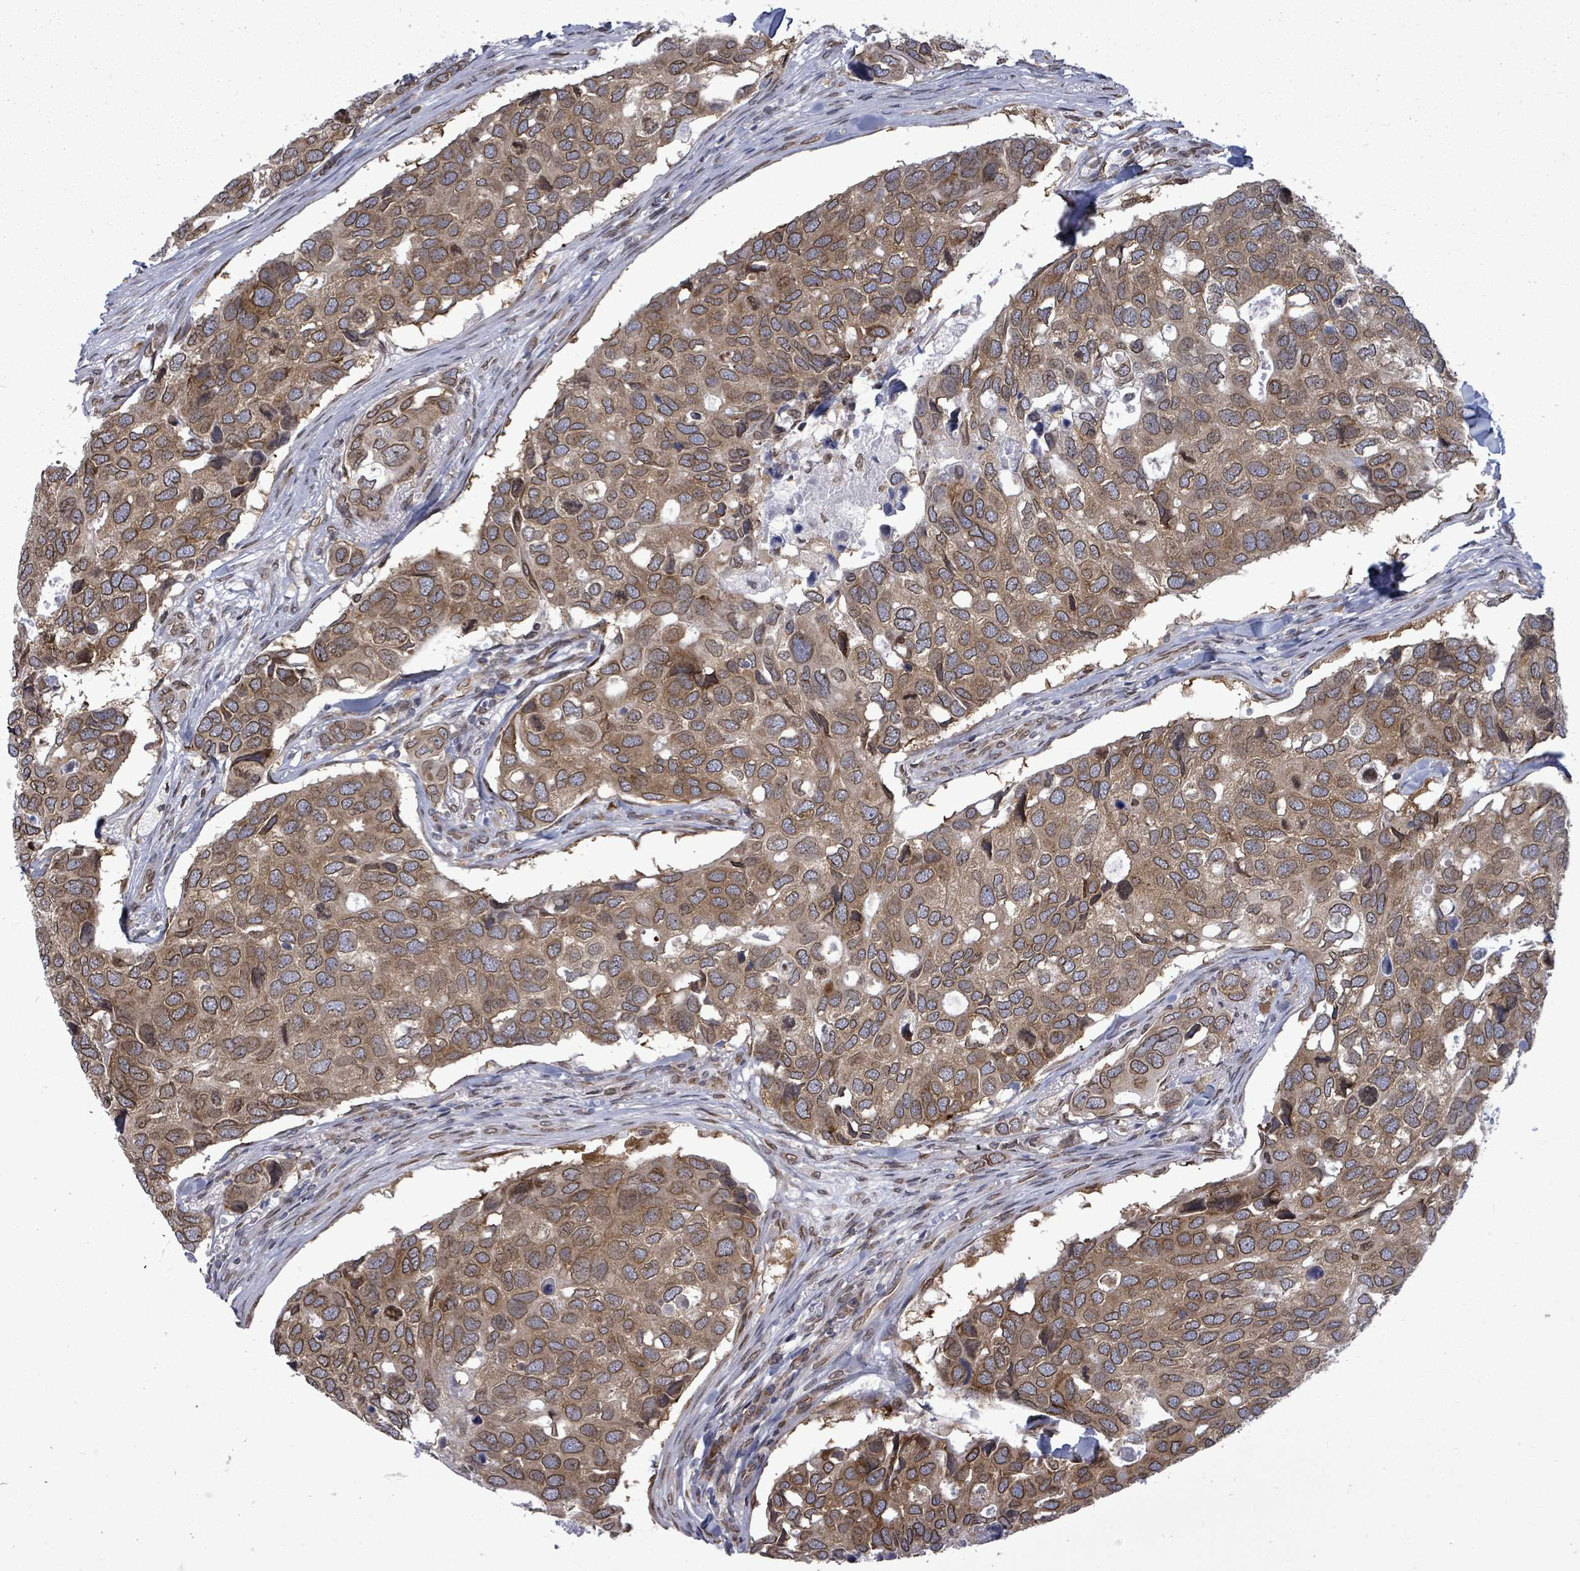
{"staining": {"intensity": "moderate", "quantity": ">75%", "location": "cytoplasmic/membranous,nuclear"}, "tissue": "breast cancer", "cell_type": "Tumor cells", "image_type": "cancer", "snomed": [{"axis": "morphology", "description": "Duct carcinoma"}, {"axis": "topography", "description": "Breast"}], "caption": "Immunohistochemistry (IHC) of breast invasive ductal carcinoma exhibits medium levels of moderate cytoplasmic/membranous and nuclear positivity in approximately >75% of tumor cells.", "gene": "ARFGAP1", "patient": {"sex": "female", "age": 83}}